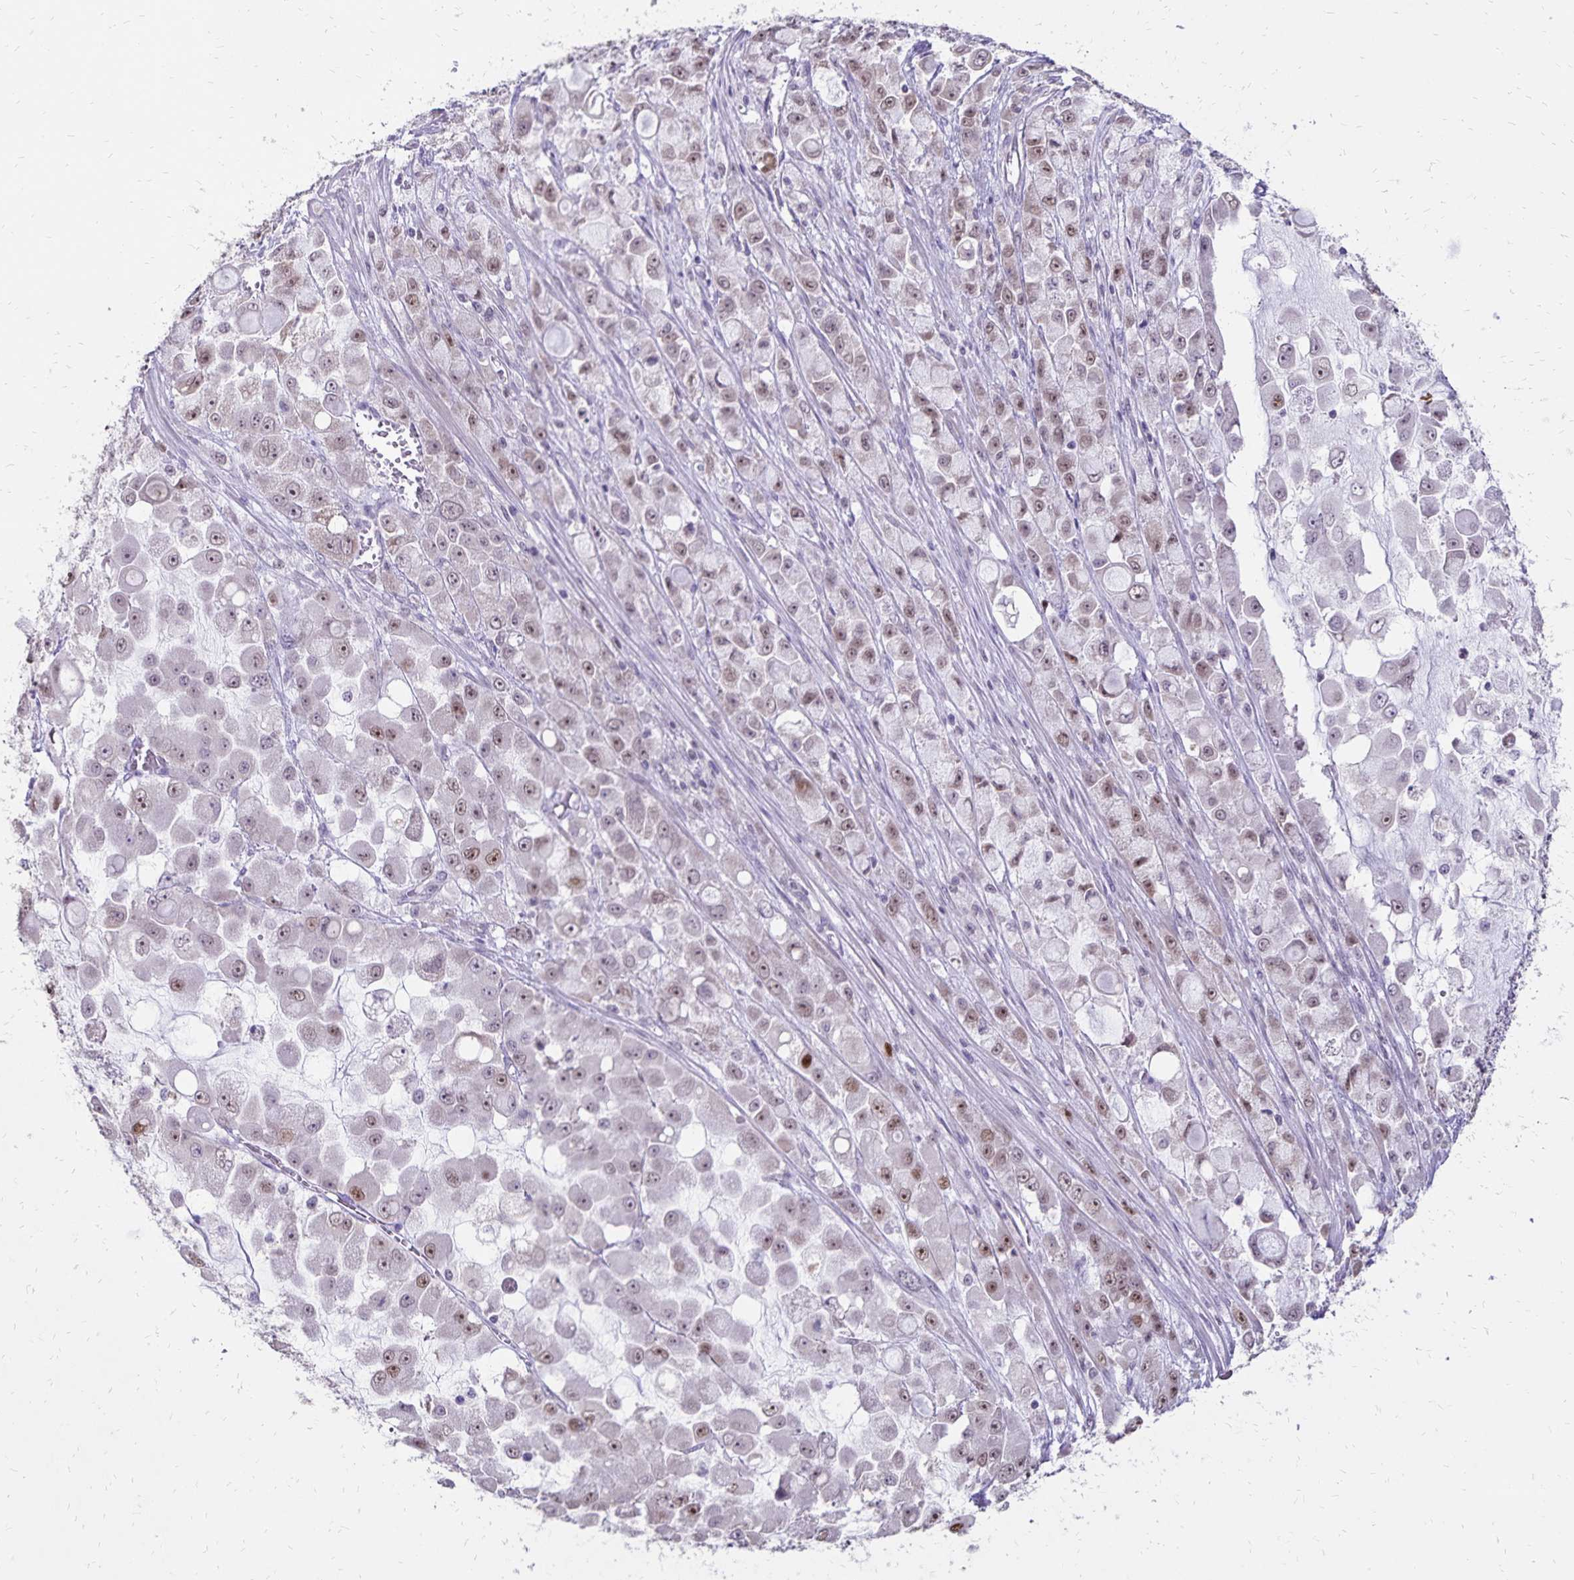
{"staining": {"intensity": "moderate", "quantity": "25%-75%", "location": "nuclear"}, "tissue": "stomach cancer", "cell_type": "Tumor cells", "image_type": "cancer", "snomed": [{"axis": "morphology", "description": "Adenocarcinoma, NOS"}, {"axis": "topography", "description": "Stomach"}], "caption": "Stomach cancer (adenocarcinoma) tissue reveals moderate nuclear positivity in approximately 25%-75% of tumor cells, visualized by immunohistochemistry.", "gene": "POLB", "patient": {"sex": "female", "age": 76}}